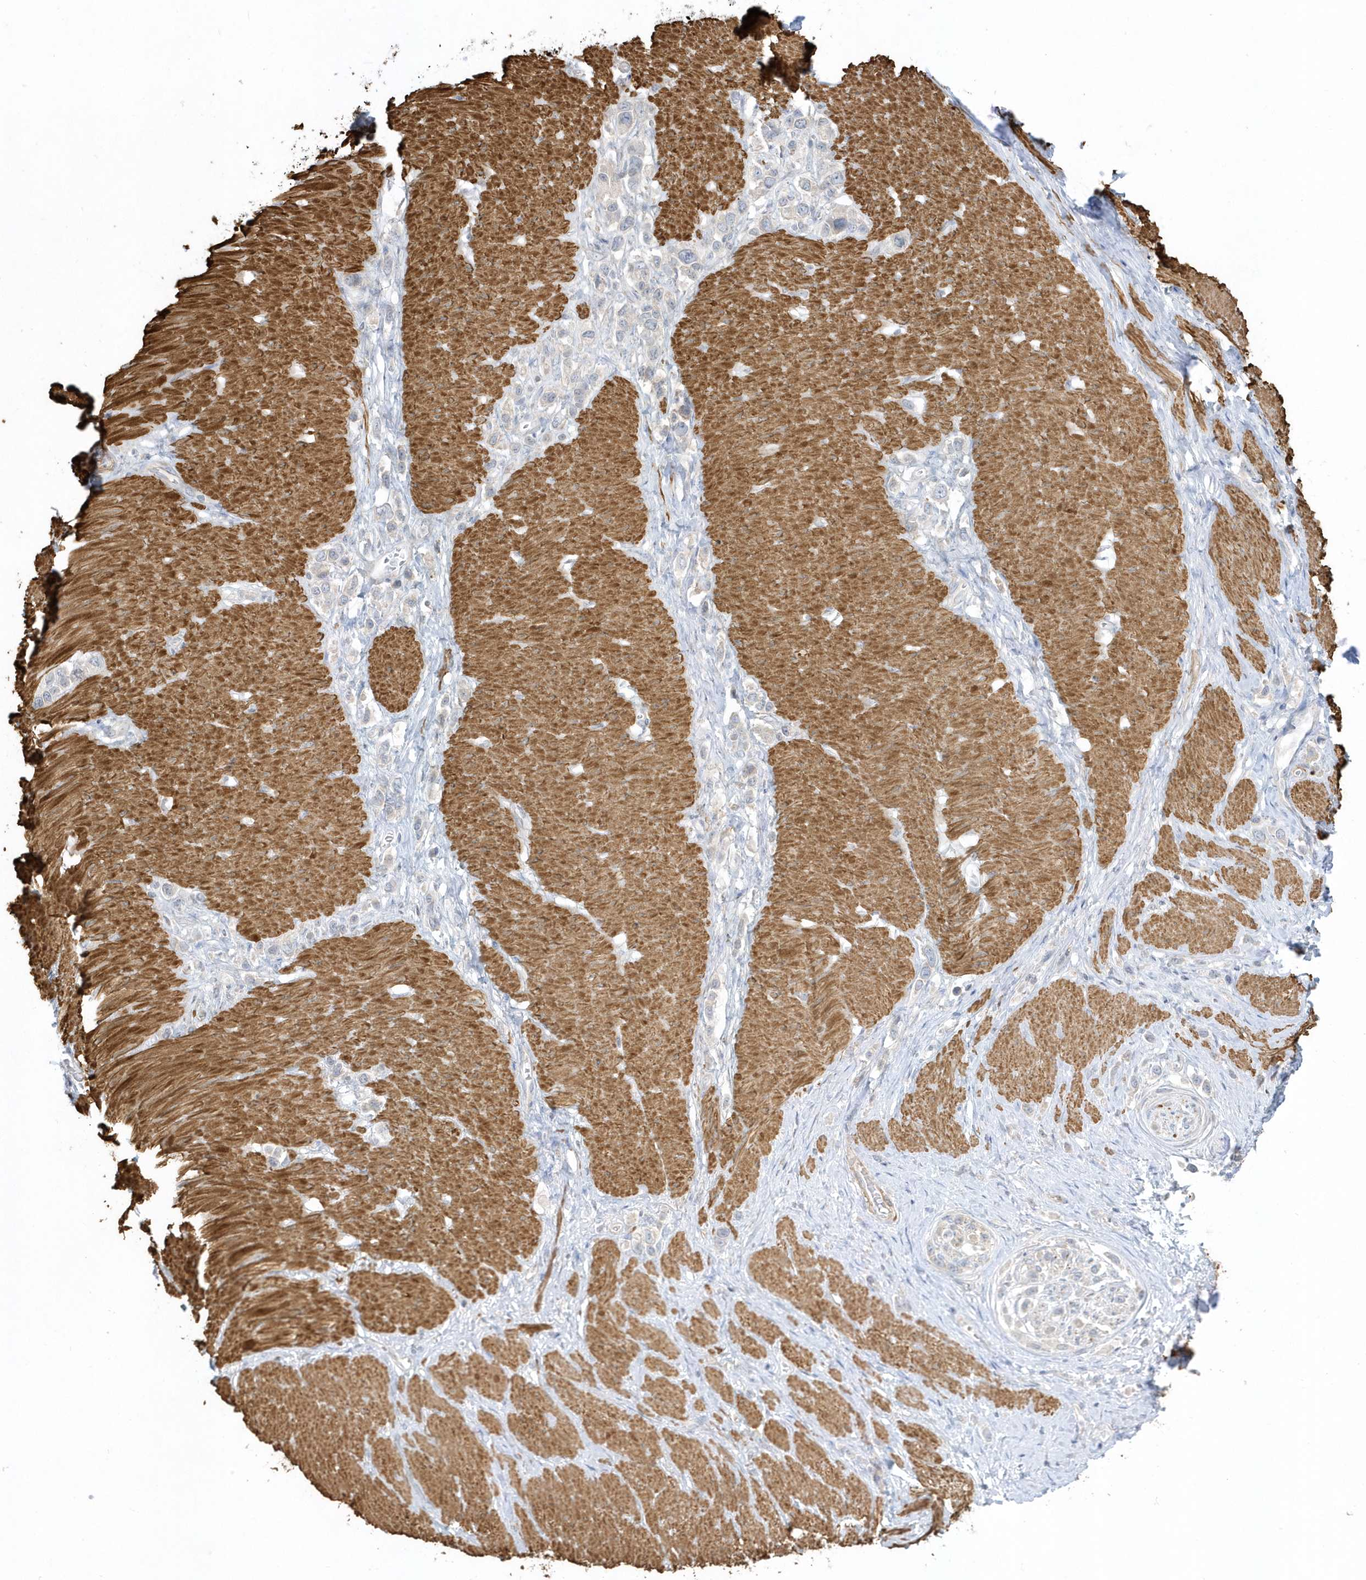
{"staining": {"intensity": "negative", "quantity": "none", "location": "none"}, "tissue": "stomach cancer", "cell_type": "Tumor cells", "image_type": "cancer", "snomed": [{"axis": "morphology", "description": "Normal tissue, NOS"}, {"axis": "morphology", "description": "Adenocarcinoma, NOS"}, {"axis": "topography", "description": "Stomach, upper"}, {"axis": "topography", "description": "Stomach"}], "caption": "Immunohistochemical staining of human stomach cancer (adenocarcinoma) exhibits no significant expression in tumor cells.", "gene": "THADA", "patient": {"sex": "female", "age": 65}}